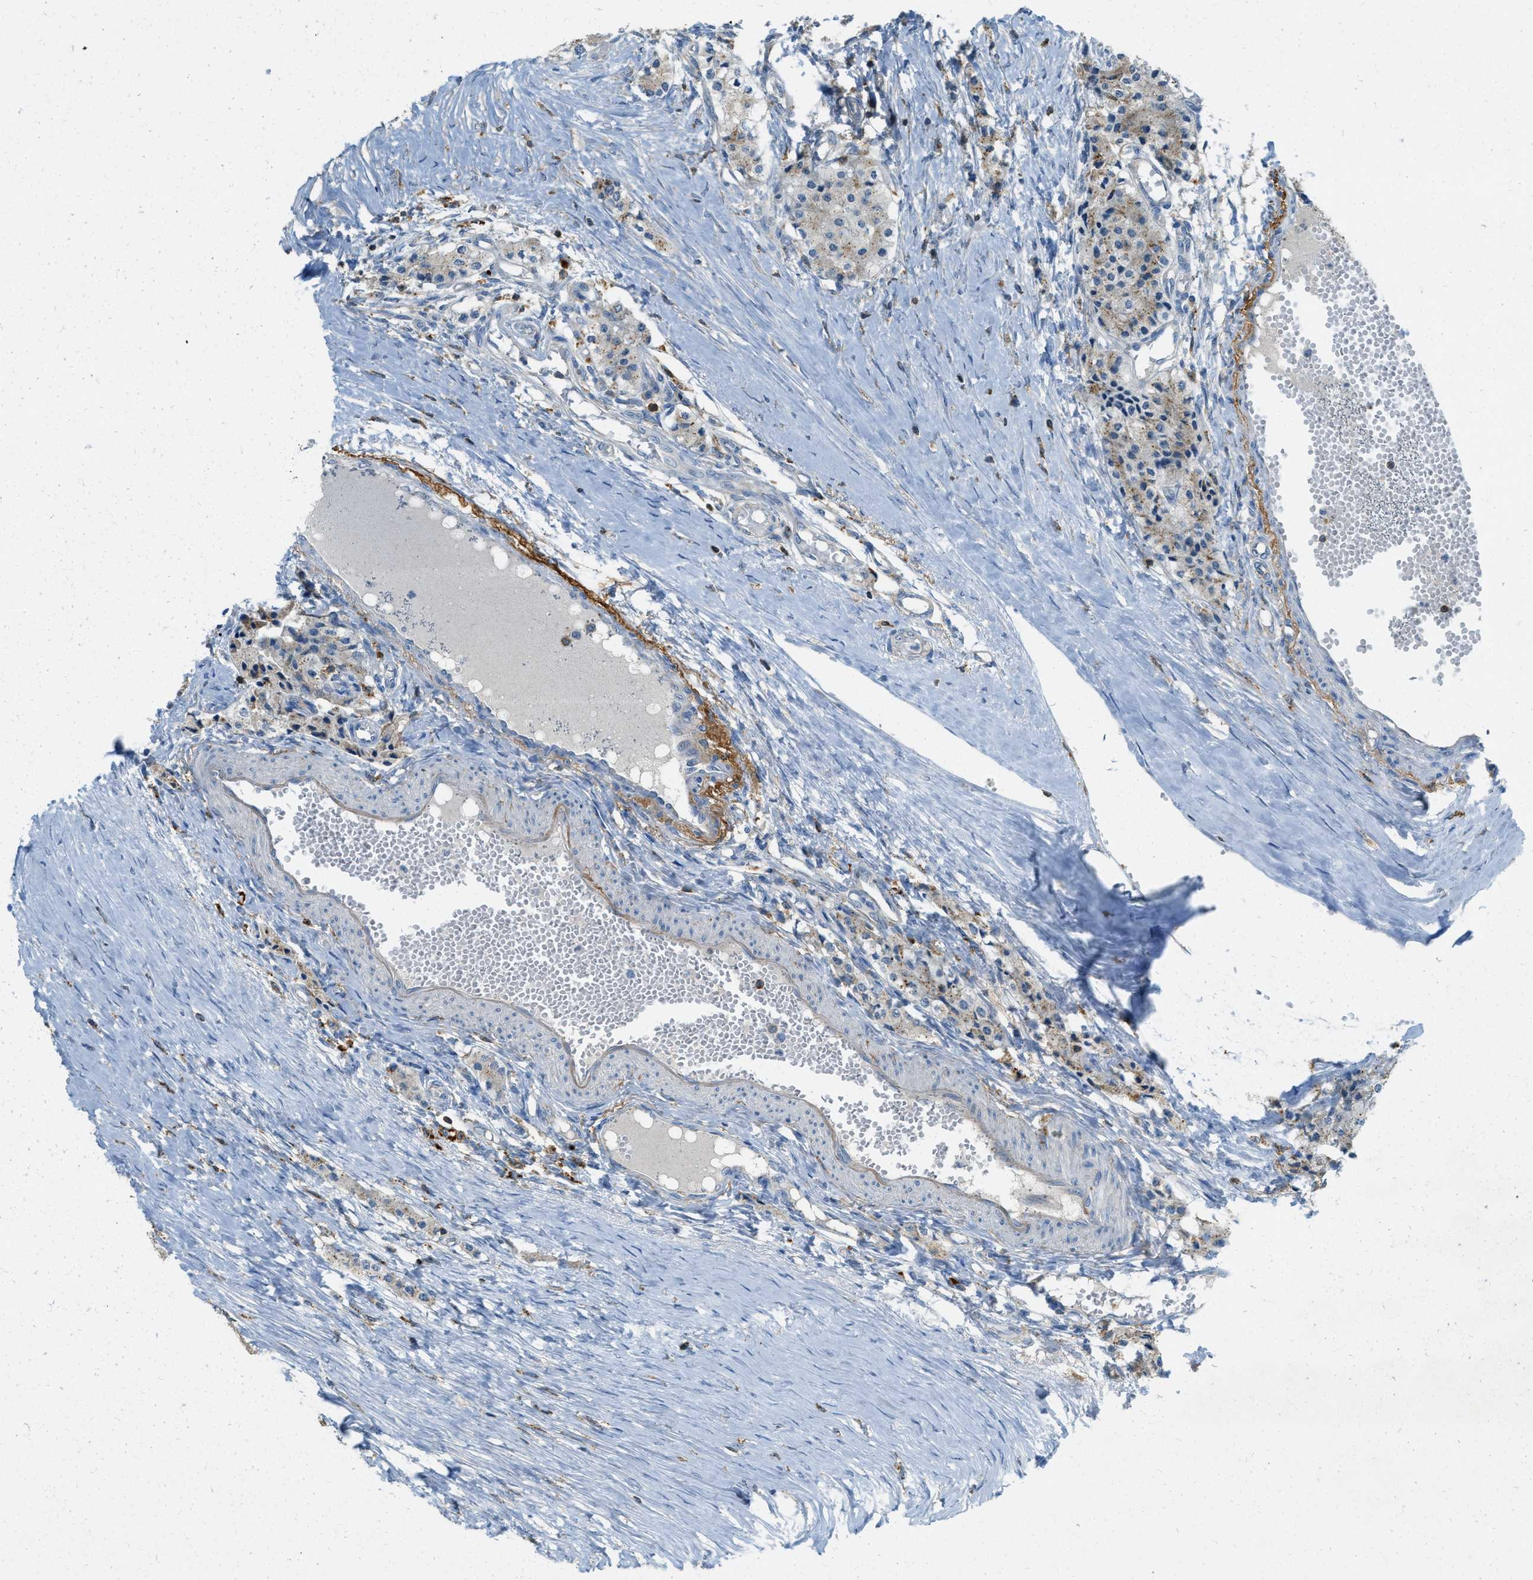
{"staining": {"intensity": "weak", "quantity": "<25%", "location": "cytoplasmic/membranous"}, "tissue": "carcinoid", "cell_type": "Tumor cells", "image_type": "cancer", "snomed": [{"axis": "morphology", "description": "Carcinoid, malignant, NOS"}, {"axis": "topography", "description": "Colon"}], "caption": "Photomicrograph shows no significant protein expression in tumor cells of carcinoid. The staining was performed using DAB to visualize the protein expression in brown, while the nuclei were stained in blue with hematoxylin (Magnification: 20x).", "gene": "PLBD2", "patient": {"sex": "female", "age": 52}}